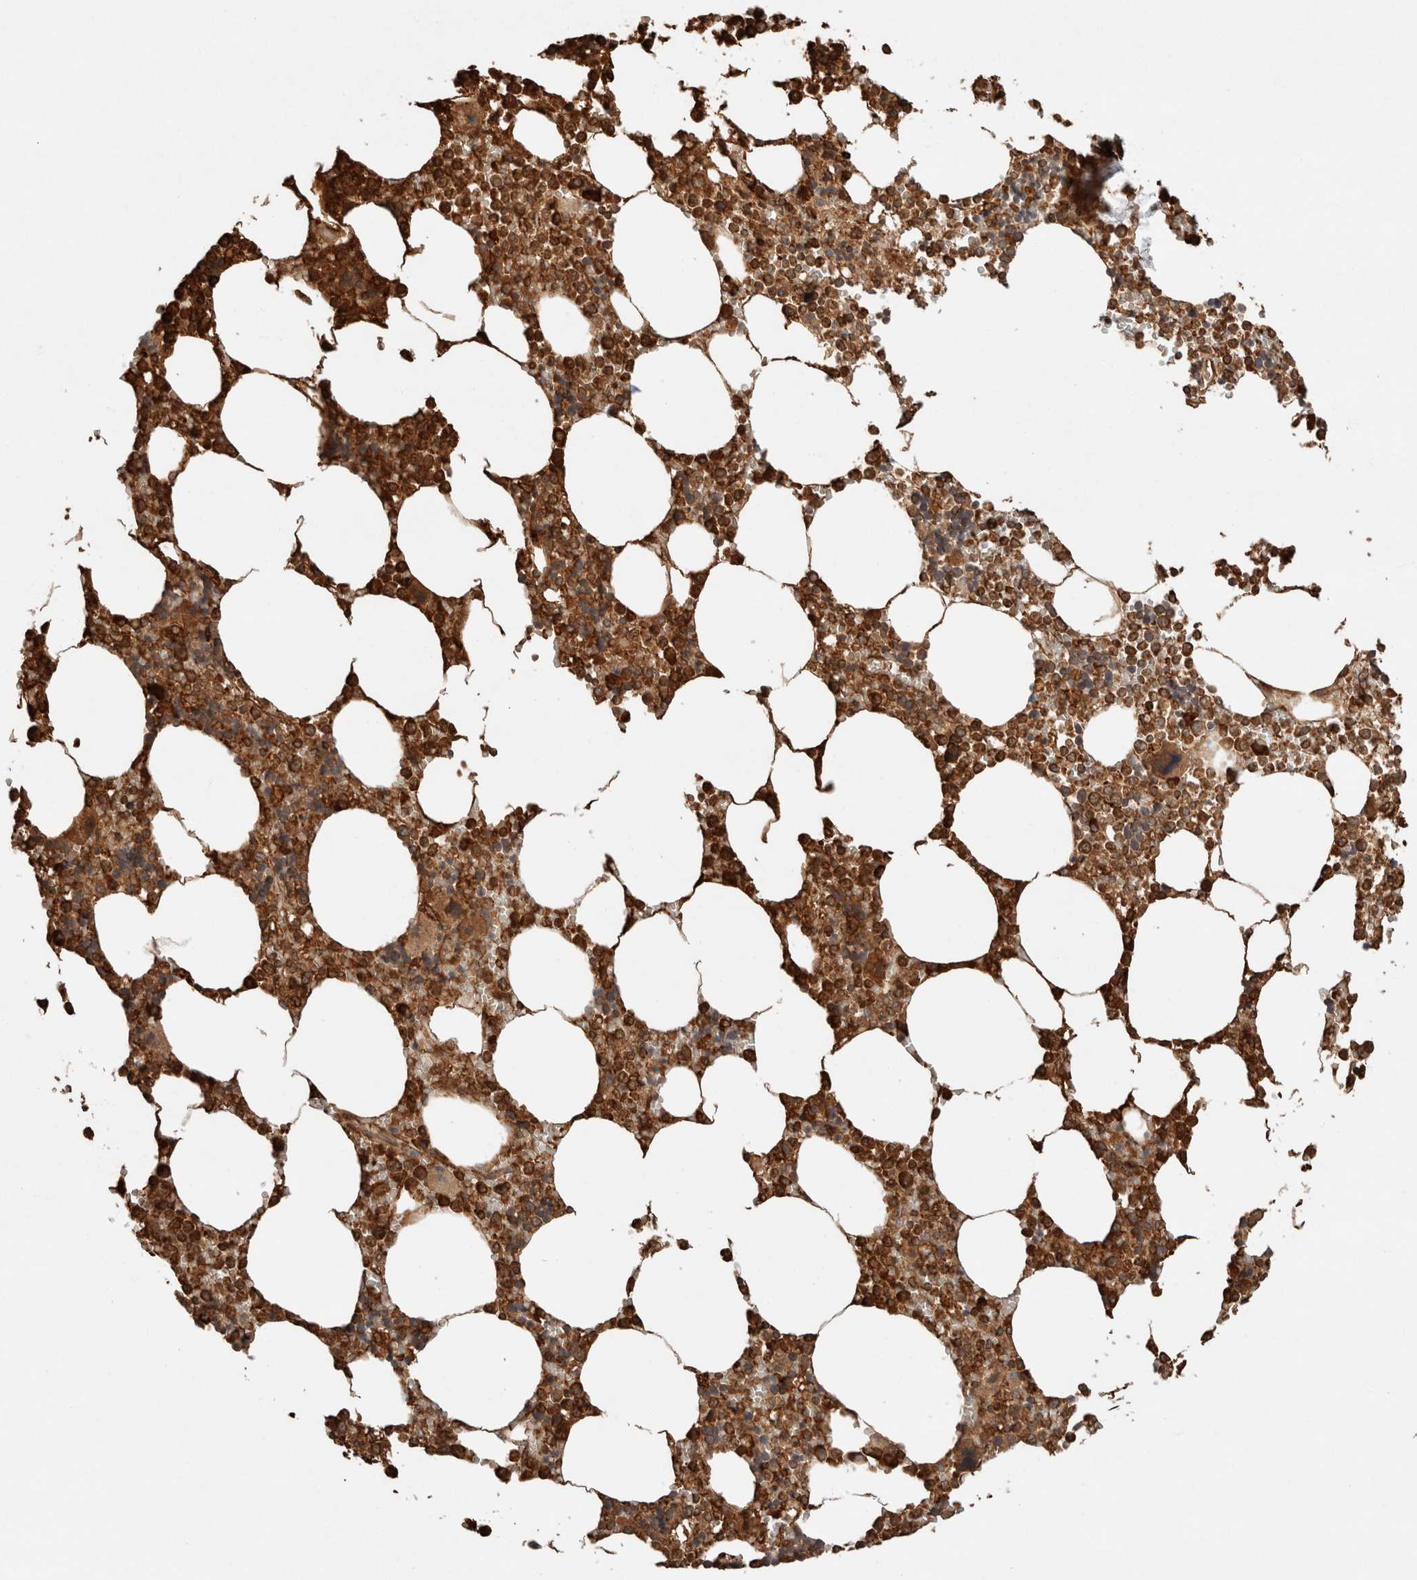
{"staining": {"intensity": "moderate", "quantity": ">75%", "location": "cytoplasmic/membranous"}, "tissue": "bone marrow", "cell_type": "Hematopoietic cells", "image_type": "normal", "snomed": [{"axis": "morphology", "description": "Normal tissue, NOS"}, {"axis": "topography", "description": "Bone marrow"}], "caption": "Immunohistochemistry (IHC) (DAB (3,3'-diaminobenzidine)) staining of benign bone marrow shows moderate cytoplasmic/membranous protein staining in approximately >75% of hematopoietic cells.", "gene": "ERAP1", "patient": {"sex": "male", "age": 70}}